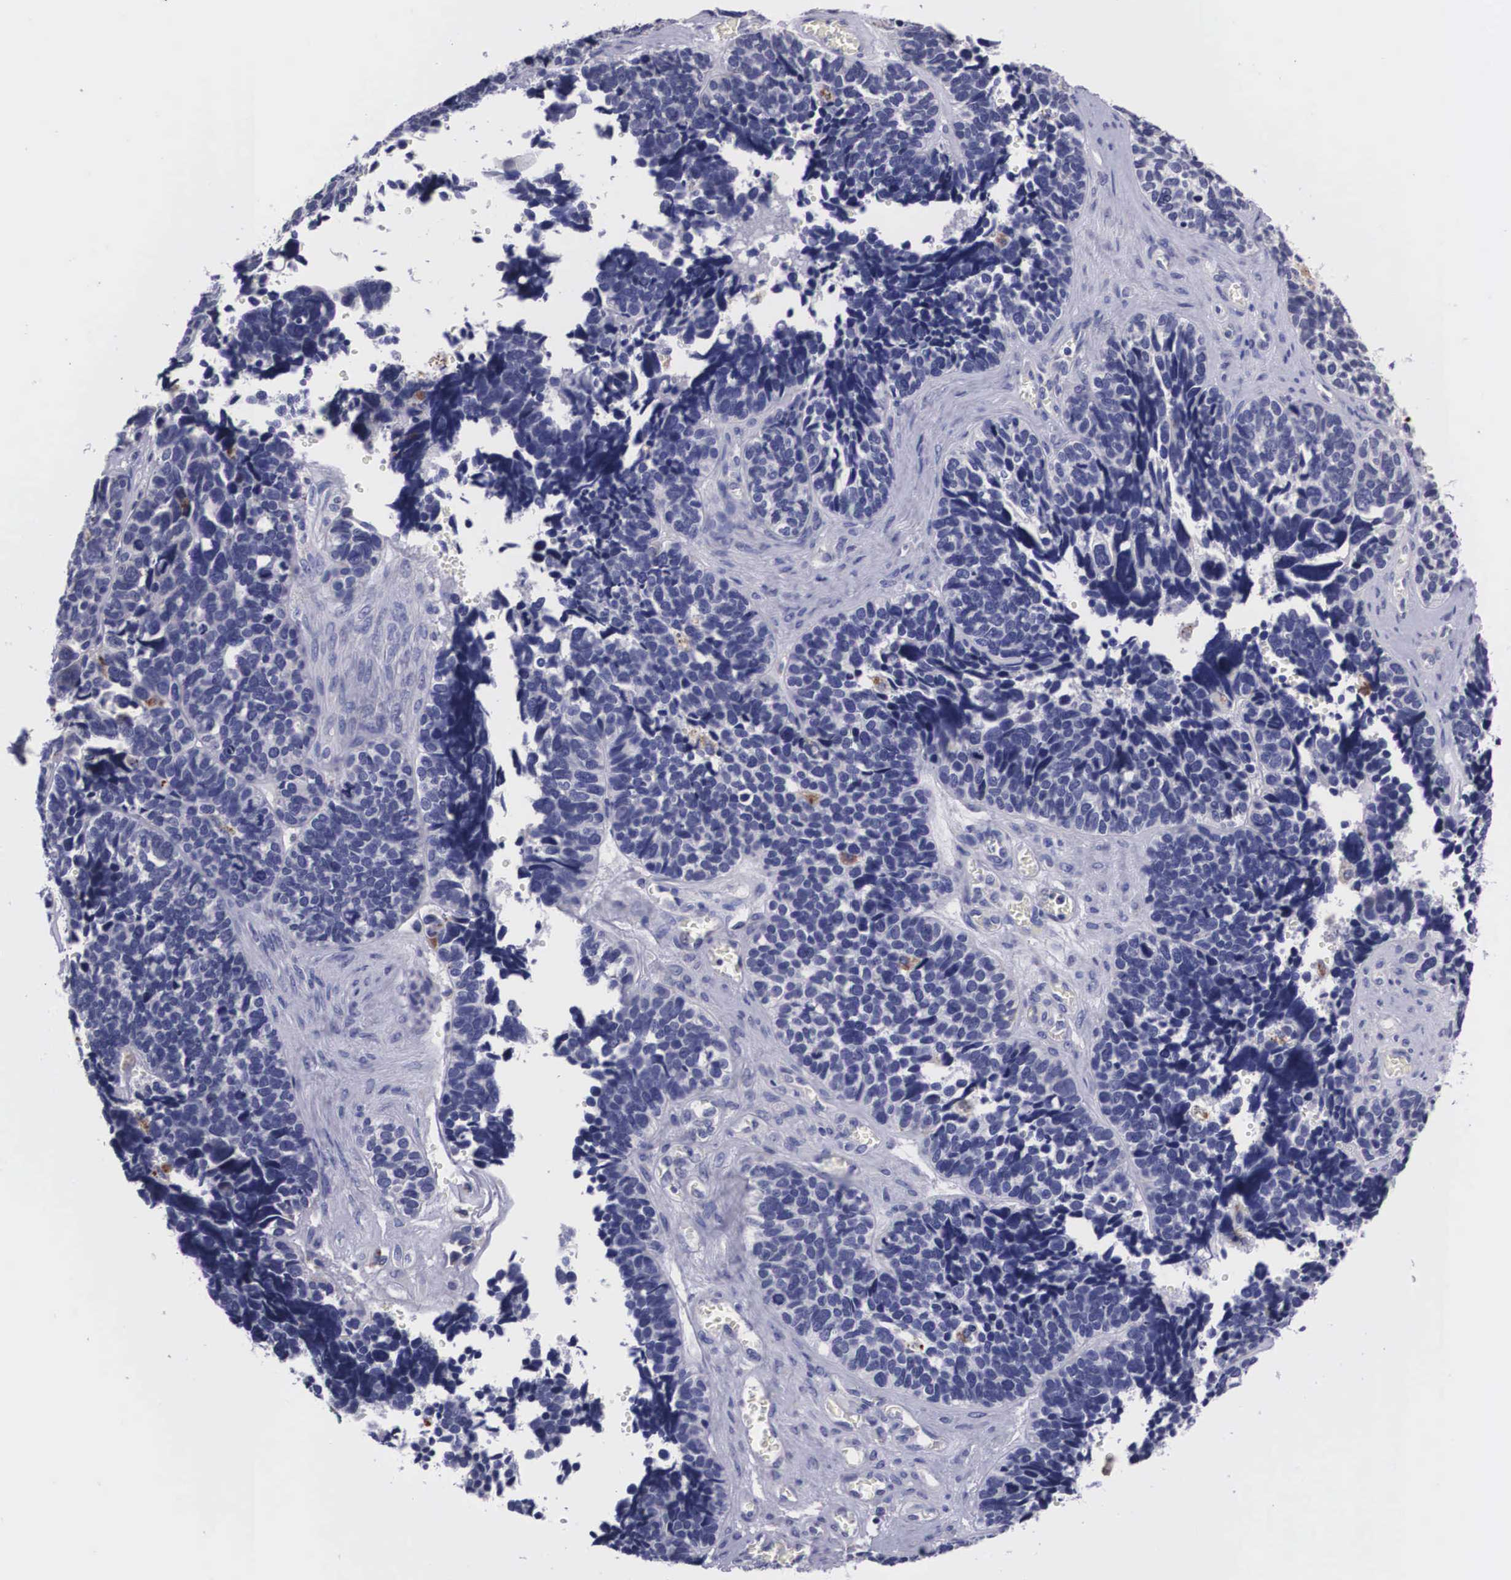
{"staining": {"intensity": "negative", "quantity": "none", "location": "none"}, "tissue": "ovarian cancer", "cell_type": "Tumor cells", "image_type": "cancer", "snomed": [{"axis": "morphology", "description": "Cystadenocarcinoma, serous, NOS"}, {"axis": "topography", "description": "Ovary"}], "caption": "DAB (3,3'-diaminobenzidine) immunohistochemical staining of human ovarian cancer (serous cystadenocarcinoma) reveals no significant positivity in tumor cells. Brightfield microscopy of immunohistochemistry stained with DAB (brown) and hematoxylin (blue), captured at high magnification.", "gene": "CRELD2", "patient": {"sex": "female", "age": 77}}